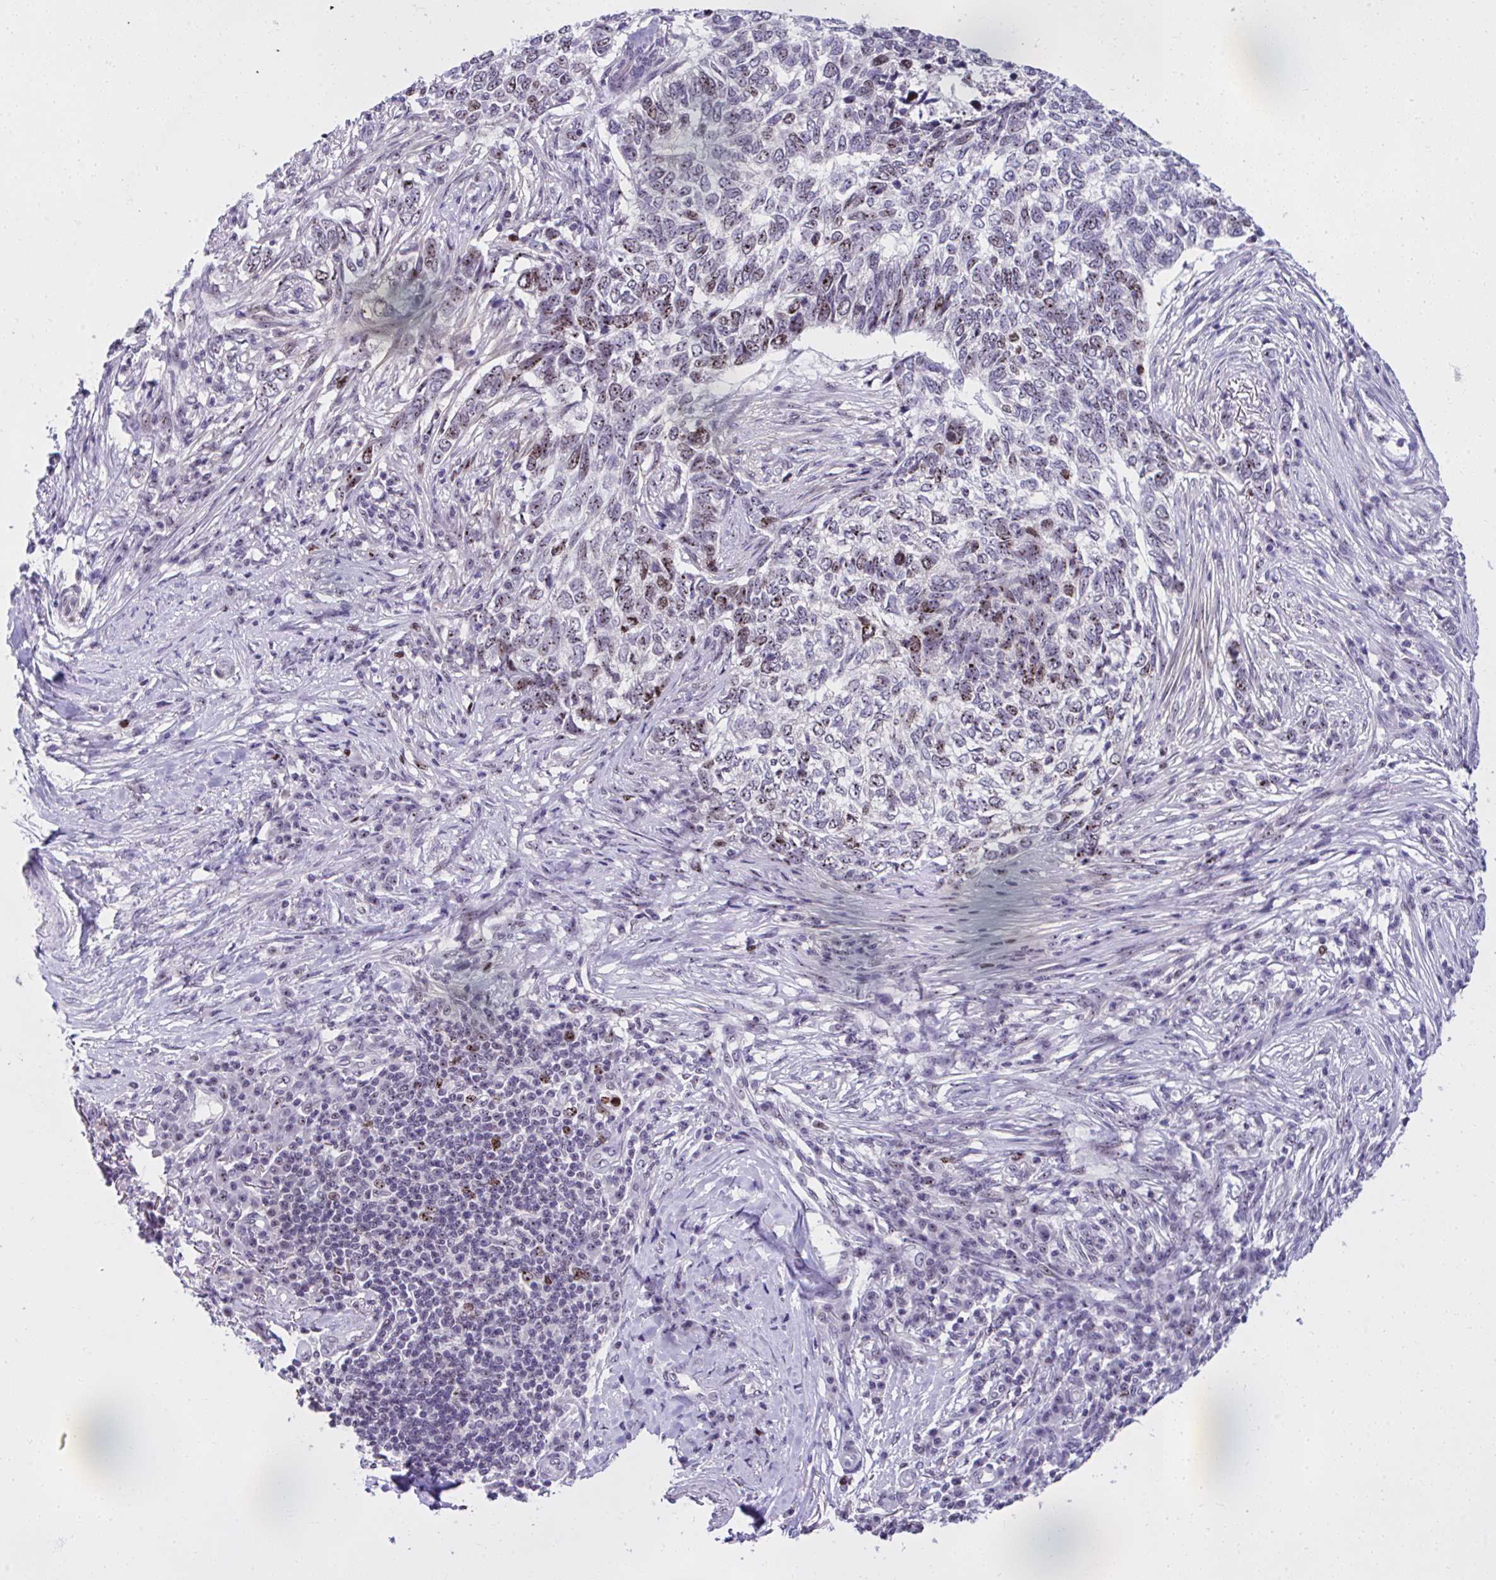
{"staining": {"intensity": "moderate", "quantity": "<25%", "location": "nuclear"}, "tissue": "skin cancer", "cell_type": "Tumor cells", "image_type": "cancer", "snomed": [{"axis": "morphology", "description": "Basal cell carcinoma"}, {"axis": "topography", "description": "Skin"}], "caption": "Protein staining displays moderate nuclear staining in approximately <25% of tumor cells in skin basal cell carcinoma.", "gene": "CEP72", "patient": {"sex": "female", "age": 65}}